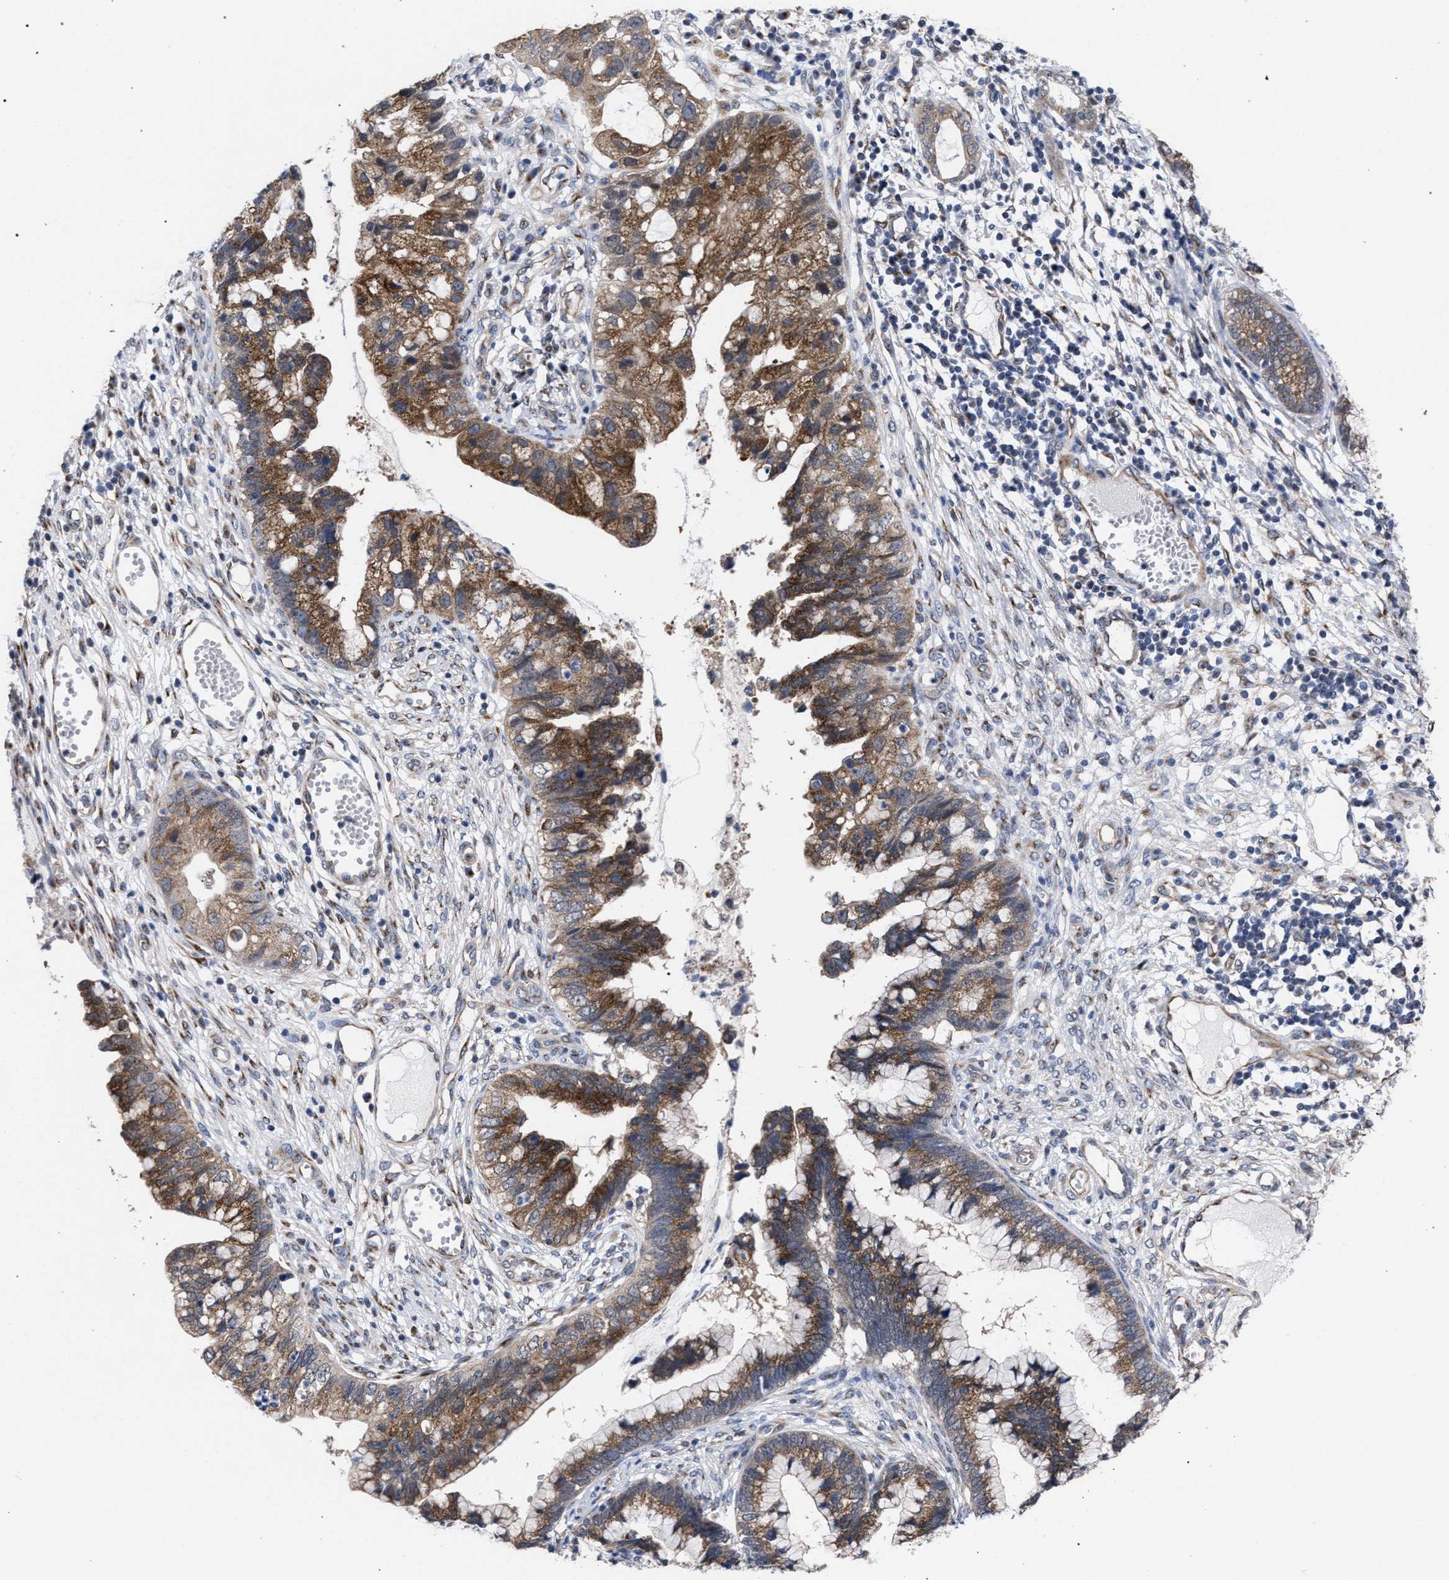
{"staining": {"intensity": "moderate", "quantity": ">75%", "location": "cytoplasmic/membranous"}, "tissue": "cervical cancer", "cell_type": "Tumor cells", "image_type": "cancer", "snomed": [{"axis": "morphology", "description": "Adenocarcinoma, NOS"}, {"axis": "topography", "description": "Cervix"}], "caption": "Adenocarcinoma (cervical) tissue exhibits moderate cytoplasmic/membranous staining in approximately >75% of tumor cells, visualized by immunohistochemistry. Nuclei are stained in blue.", "gene": "GOLGA2", "patient": {"sex": "female", "age": 44}}